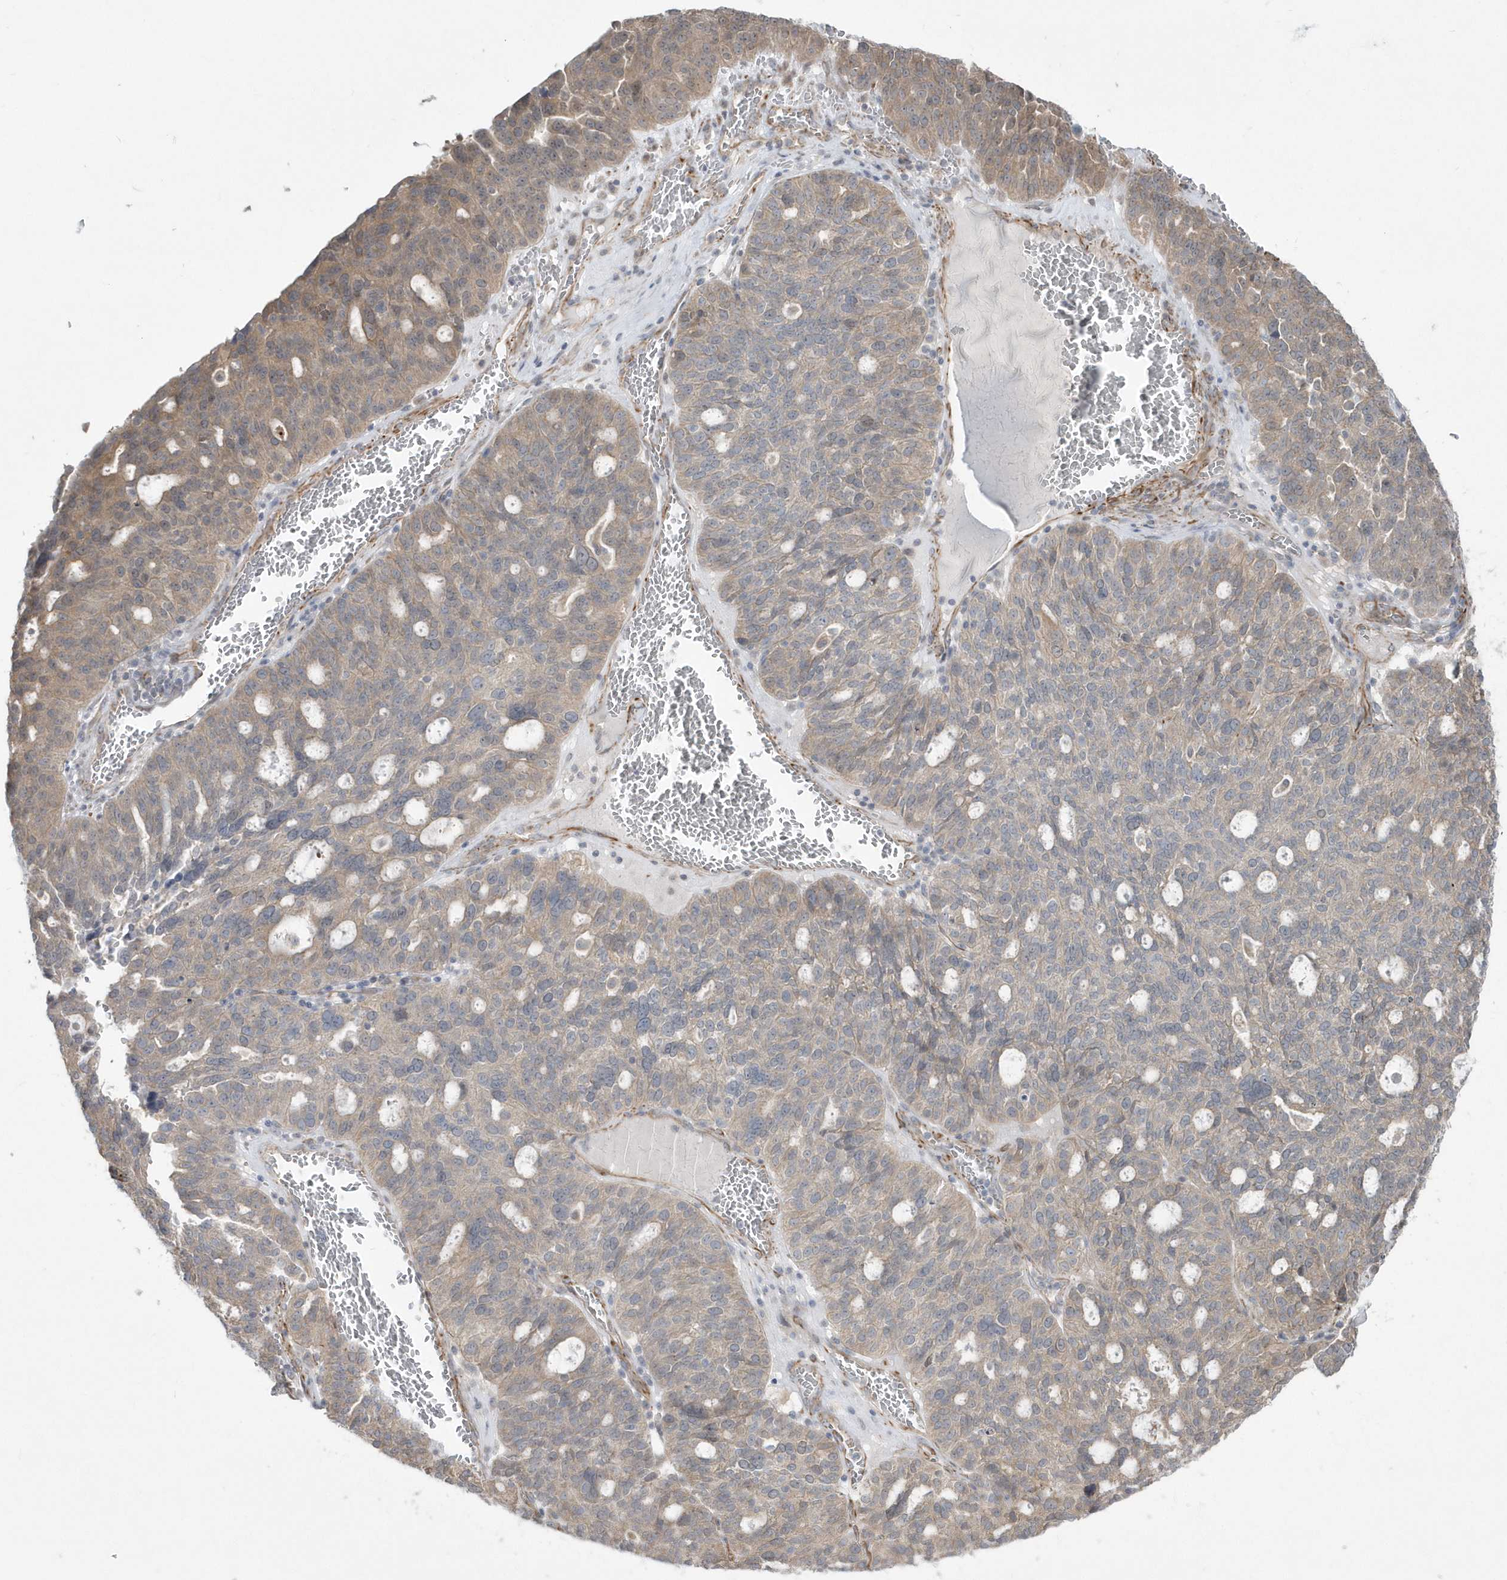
{"staining": {"intensity": "weak", "quantity": "25%-75%", "location": "cytoplasmic/membranous"}, "tissue": "ovarian cancer", "cell_type": "Tumor cells", "image_type": "cancer", "snomed": [{"axis": "morphology", "description": "Cystadenocarcinoma, serous, NOS"}, {"axis": "topography", "description": "Ovary"}], "caption": "Protein staining reveals weak cytoplasmic/membranous expression in about 25%-75% of tumor cells in ovarian serous cystadenocarcinoma.", "gene": "DHX57", "patient": {"sex": "female", "age": 59}}